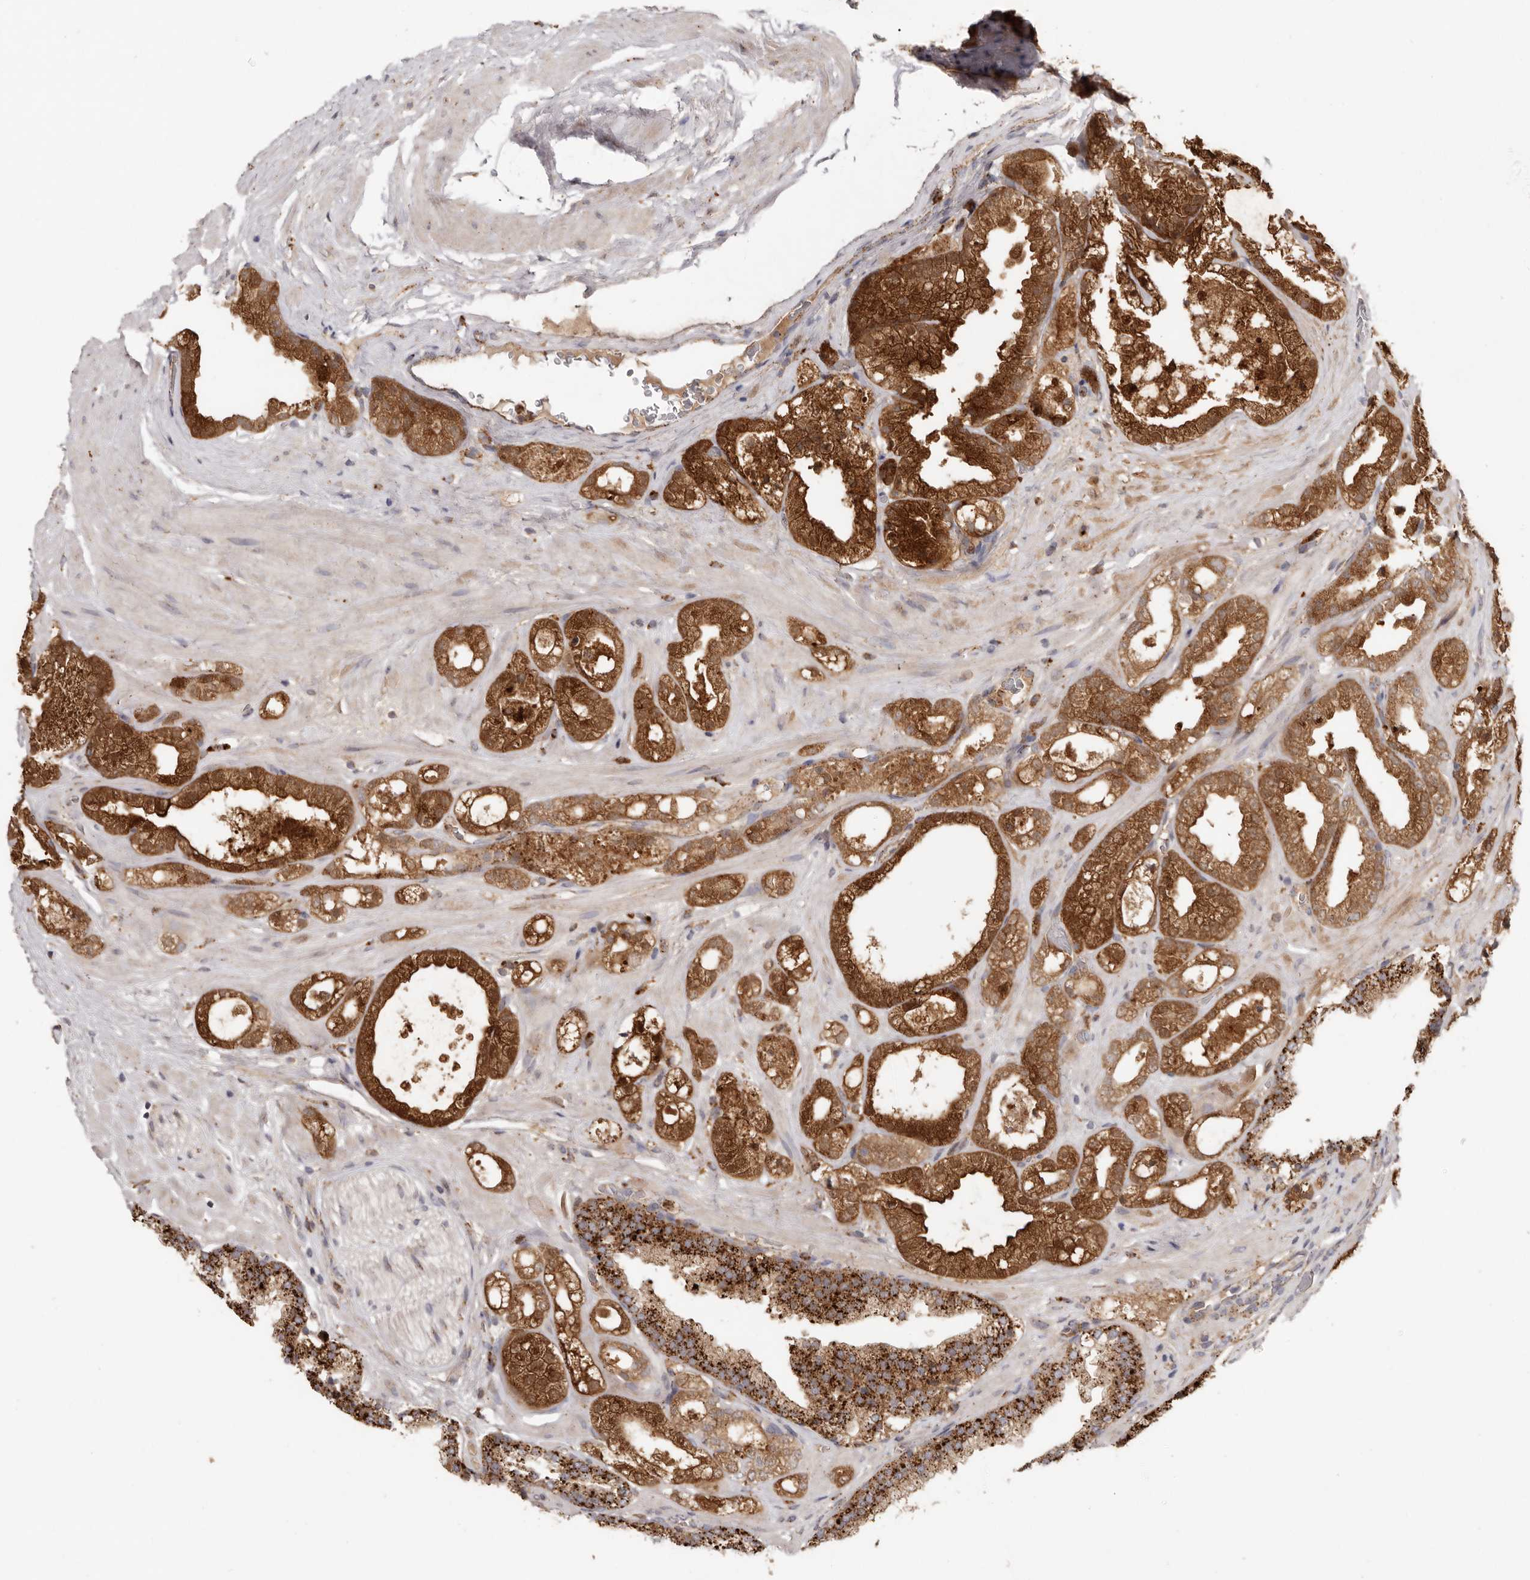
{"staining": {"intensity": "strong", "quantity": ">75%", "location": "cytoplasmic/membranous"}, "tissue": "prostate cancer", "cell_type": "Tumor cells", "image_type": "cancer", "snomed": [{"axis": "morphology", "description": "Adenocarcinoma, High grade"}, {"axis": "topography", "description": "Prostate"}], "caption": "The histopathology image exhibits immunohistochemical staining of prostate cancer. There is strong cytoplasmic/membranous positivity is appreciated in about >75% of tumor cells.", "gene": "GRN", "patient": {"sex": "male", "age": 58}}